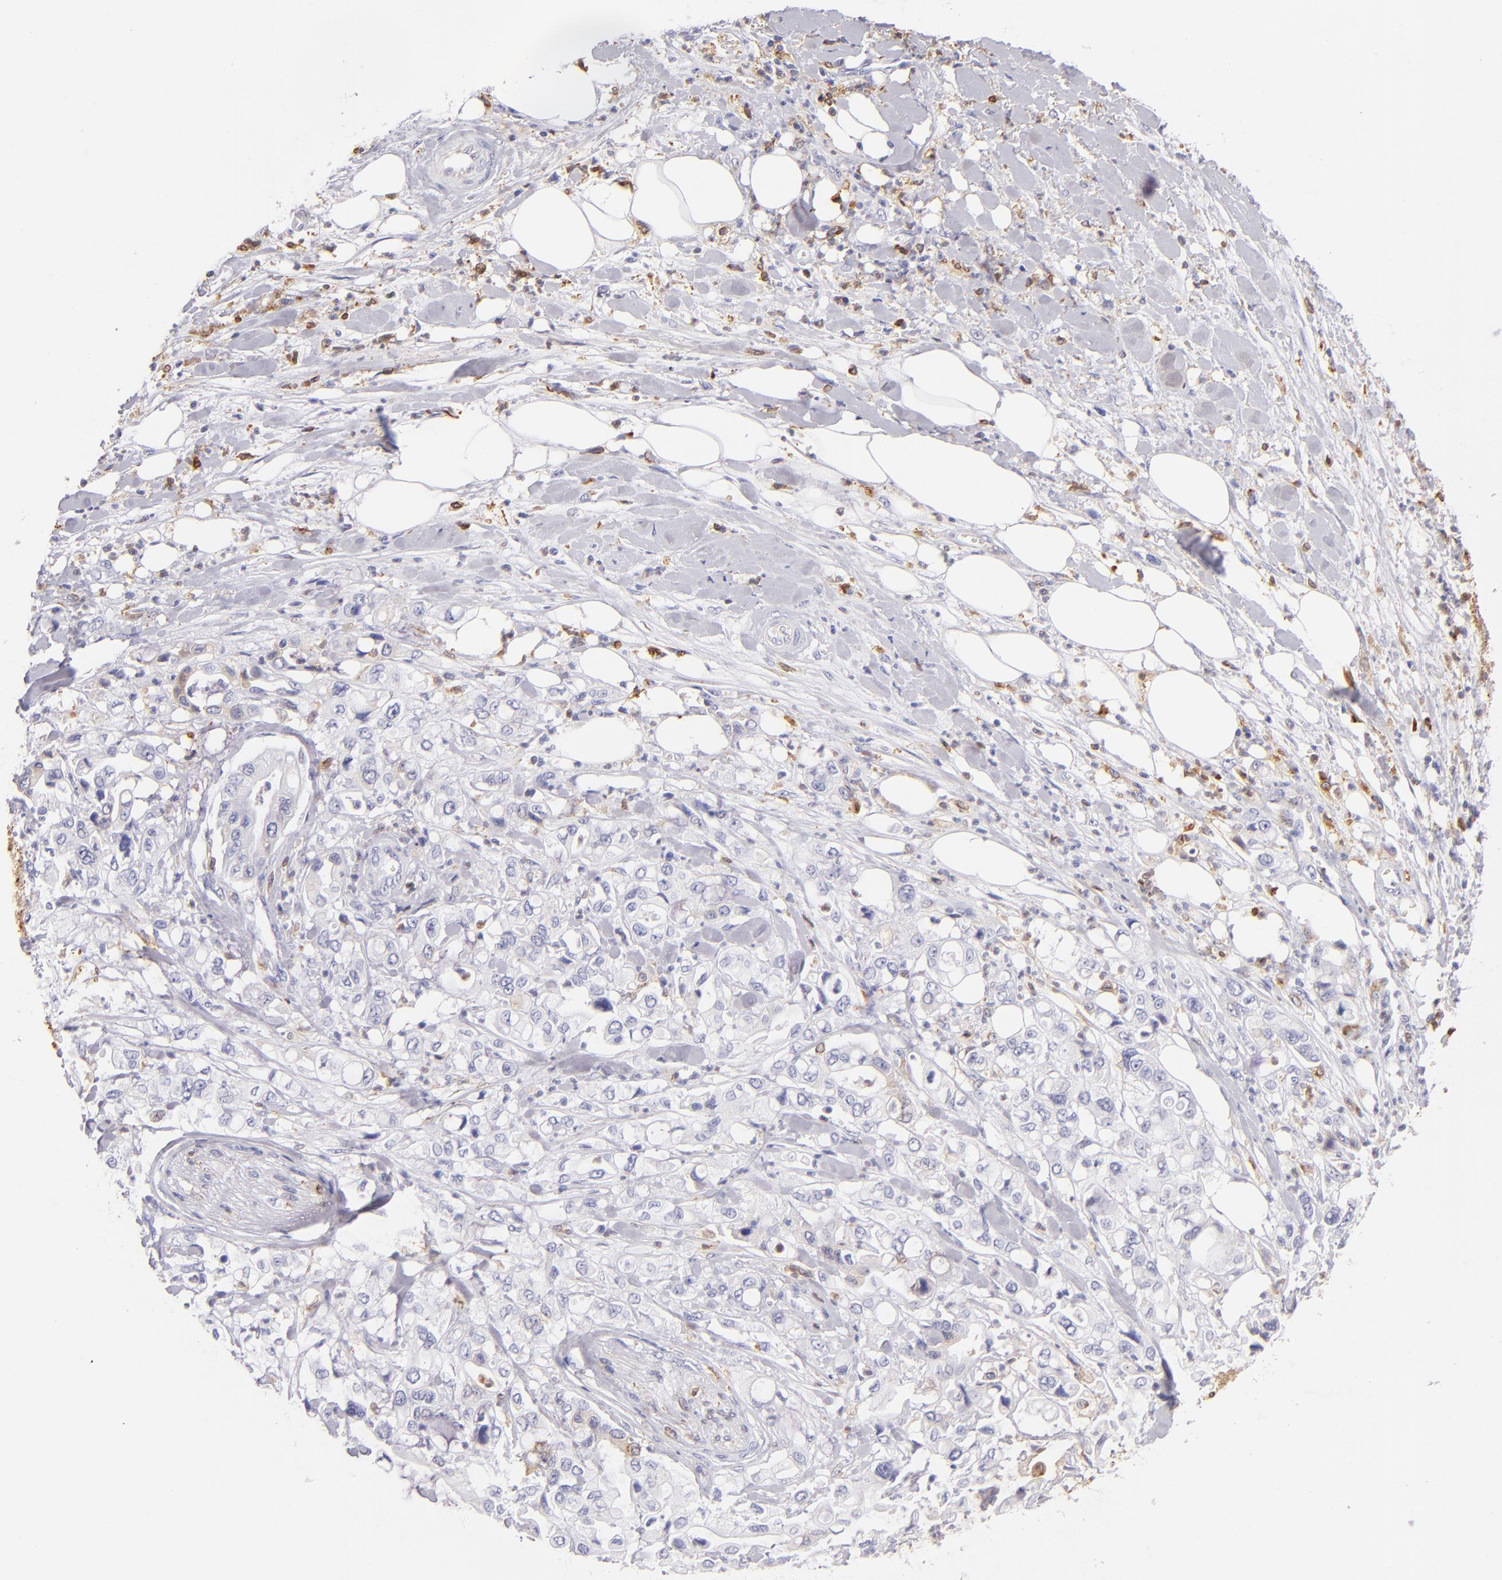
{"staining": {"intensity": "negative", "quantity": "none", "location": "none"}, "tissue": "pancreatic cancer", "cell_type": "Tumor cells", "image_type": "cancer", "snomed": [{"axis": "morphology", "description": "Adenocarcinoma, NOS"}, {"axis": "topography", "description": "Pancreas"}], "caption": "DAB immunohistochemical staining of pancreatic cancer (adenocarcinoma) reveals no significant staining in tumor cells.", "gene": "CD74", "patient": {"sex": "male", "age": 70}}